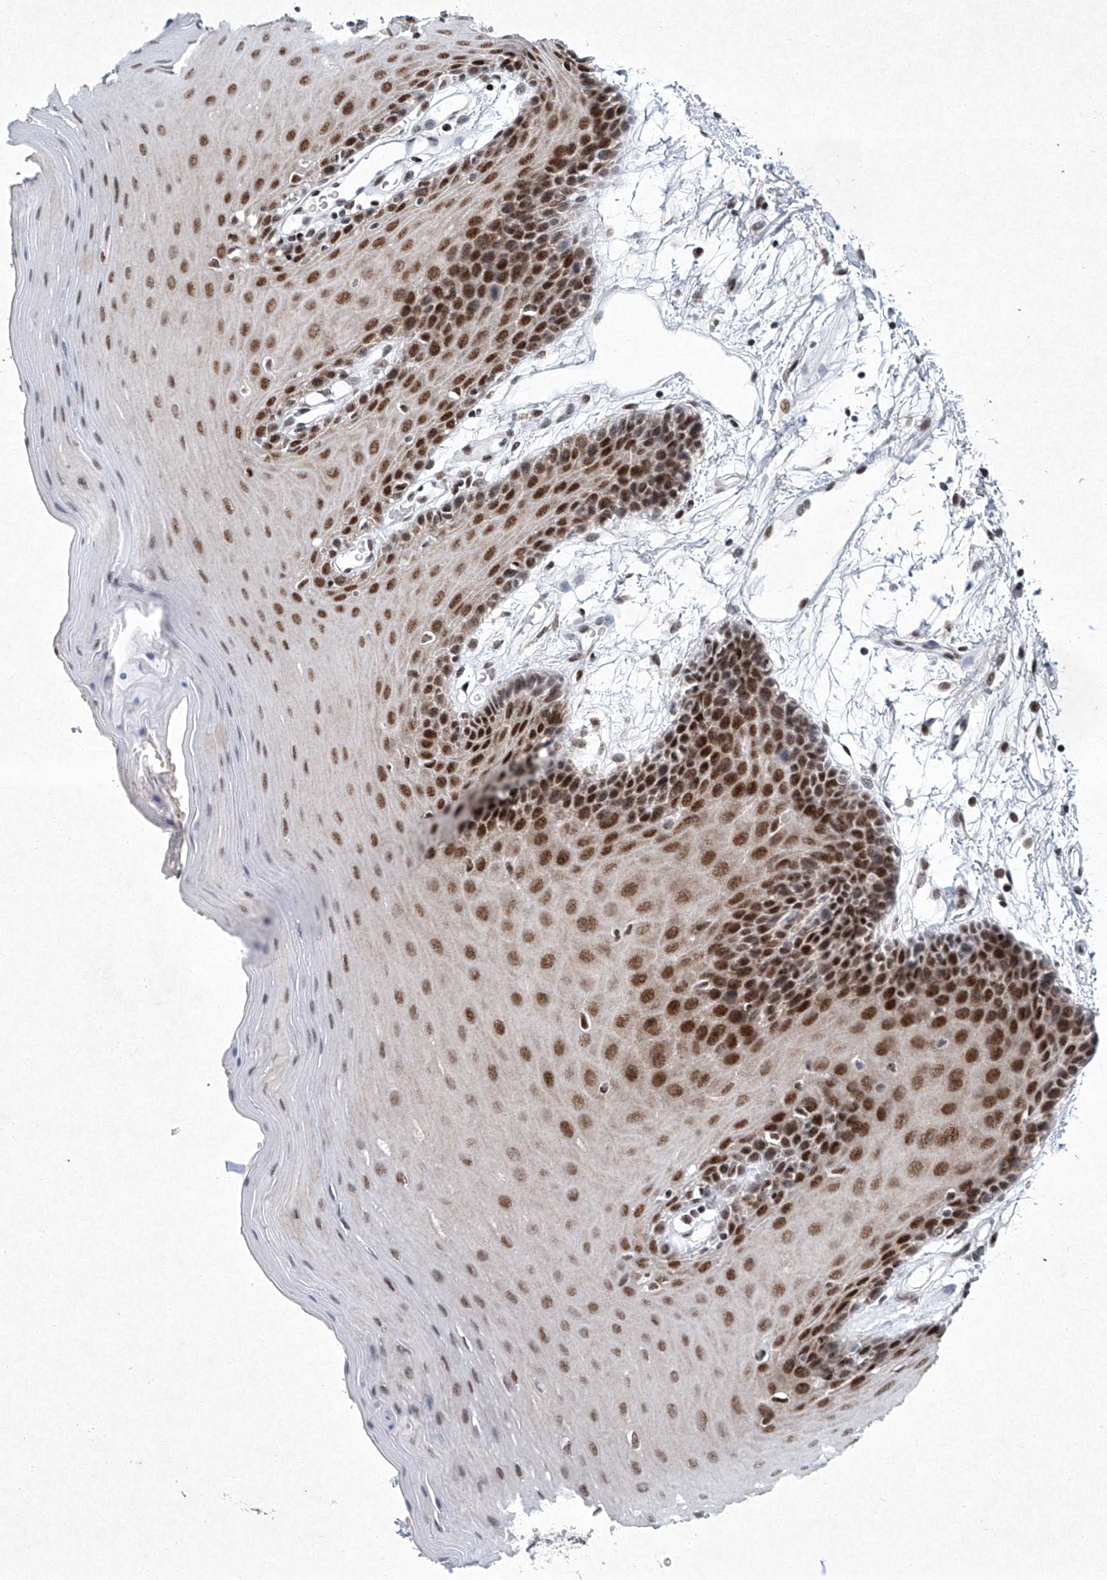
{"staining": {"intensity": "strong", "quantity": ">75%", "location": "nuclear"}, "tissue": "oral mucosa", "cell_type": "Squamous epithelial cells", "image_type": "normal", "snomed": [{"axis": "morphology", "description": "Normal tissue, NOS"}, {"axis": "morphology", "description": "Squamous cell carcinoma, NOS"}, {"axis": "topography", "description": "Skeletal muscle"}, {"axis": "topography", "description": "Oral tissue"}, {"axis": "topography", "description": "Salivary gland"}, {"axis": "topography", "description": "Head-Neck"}], "caption": "Approximately >75% of squamous epithelial cells in unremarkable oral mucosa display strong nuclear protein staining as visualized by brown immunohistochemical staining.", "gene": "TFDP1", "patient": {"sex": "male", "age": 54}}